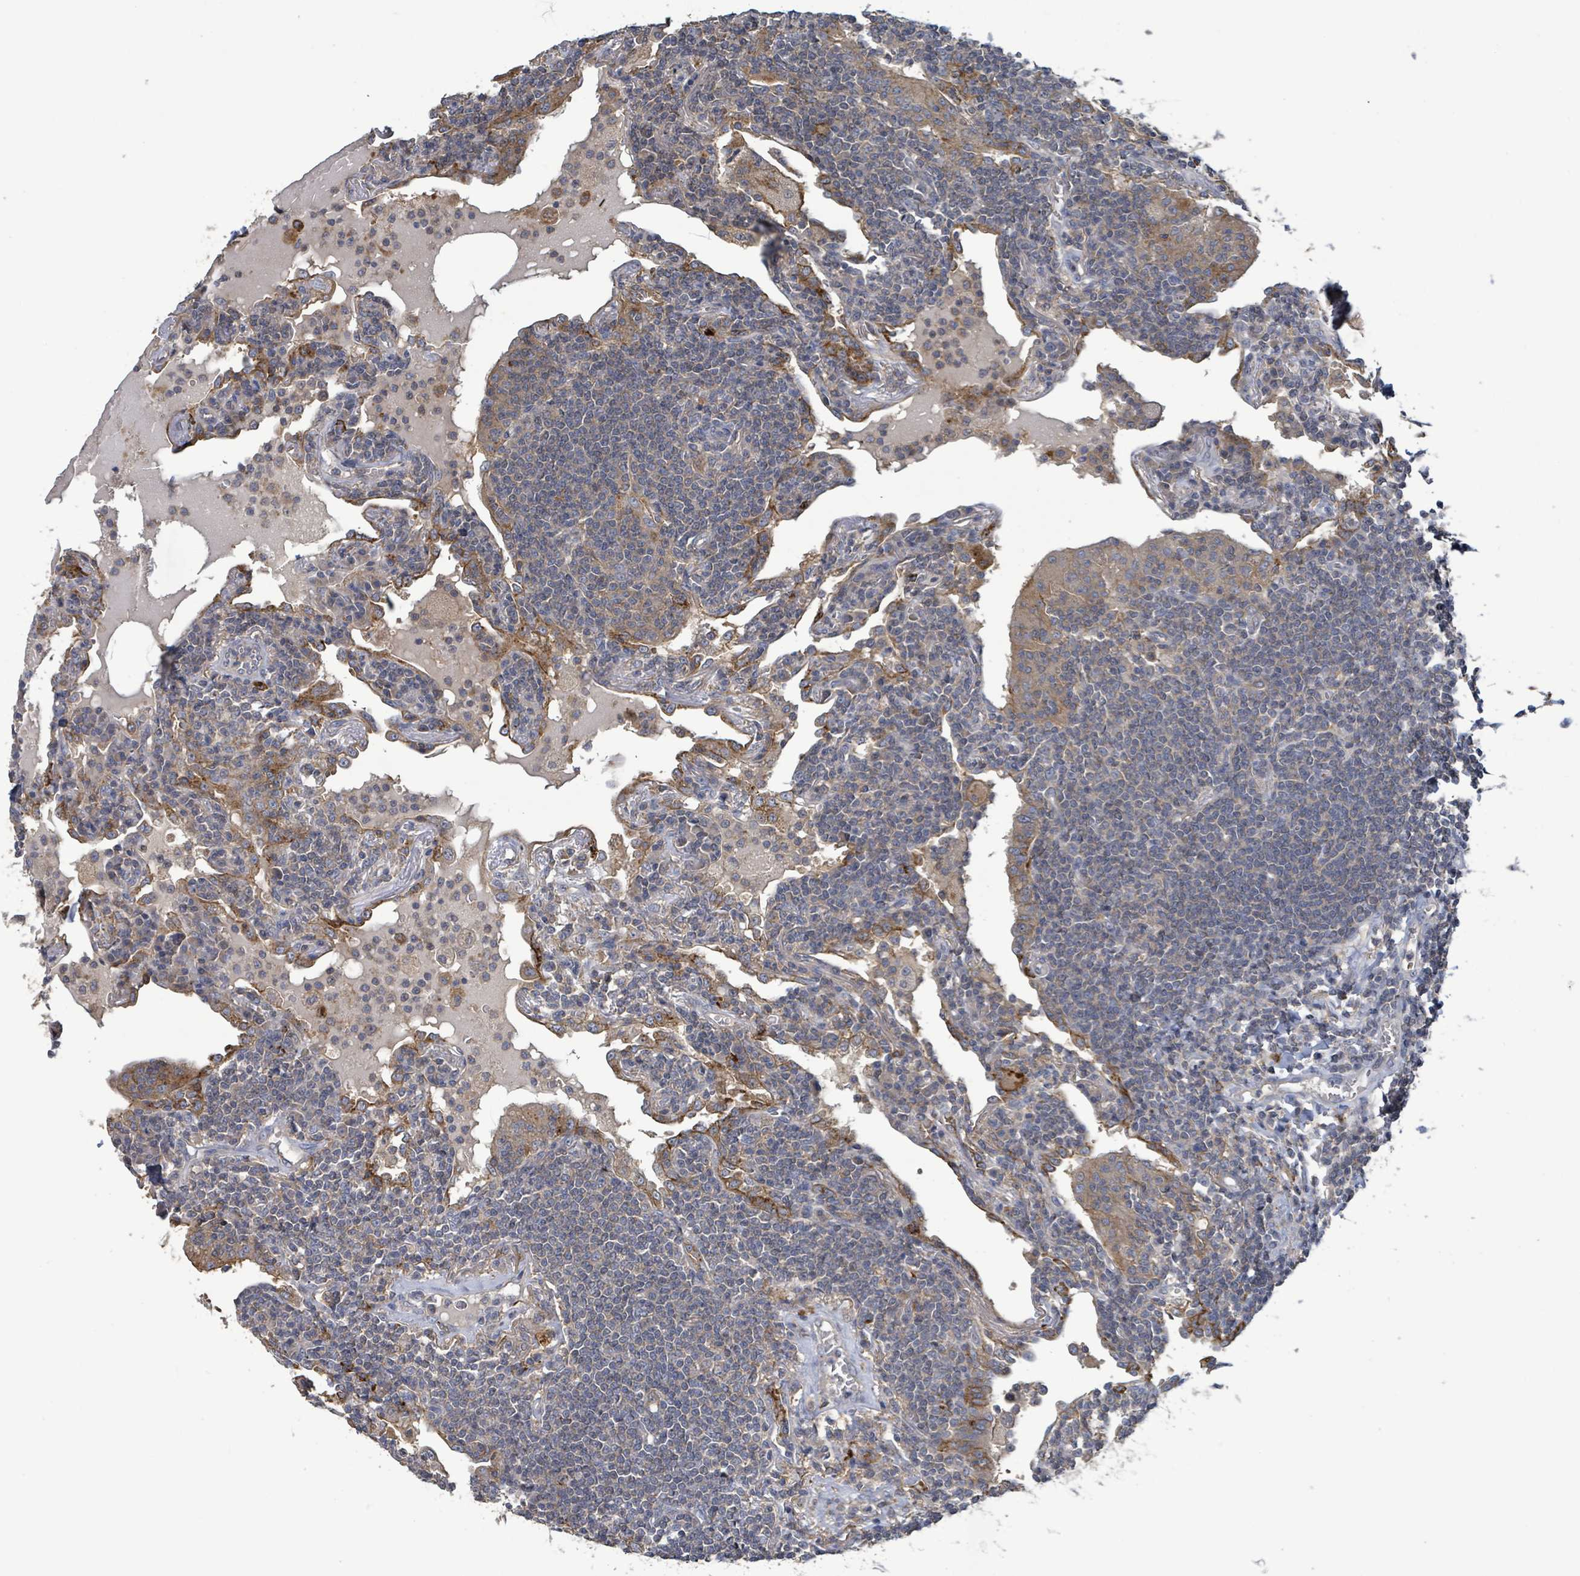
{"staining": {"intensity": "negative", "quantity": "none", "location": "none"}, "tissue": "lymphoma", "cell_type": "Tumor cells", "image_type": "cancer", "snomed": [{"axis": "morphology", "description": "Malignant lymphoma, non-Hodgkin's type, Low grade"}, {"axis": "topography", "description": "Lung"}], "caption": "Immunohistochemistry (IHC) micrograph of neoplastic tissue: human lymphoma stained with DAB (3,3'-diaminobenzidine) reveals no significant protein positivity in tumor cells. (DAB IHC visualized using brightfield microscopy, high magnification).", "gene": "PLAAT1", "patient": {"sex": "female", "age": 71}}